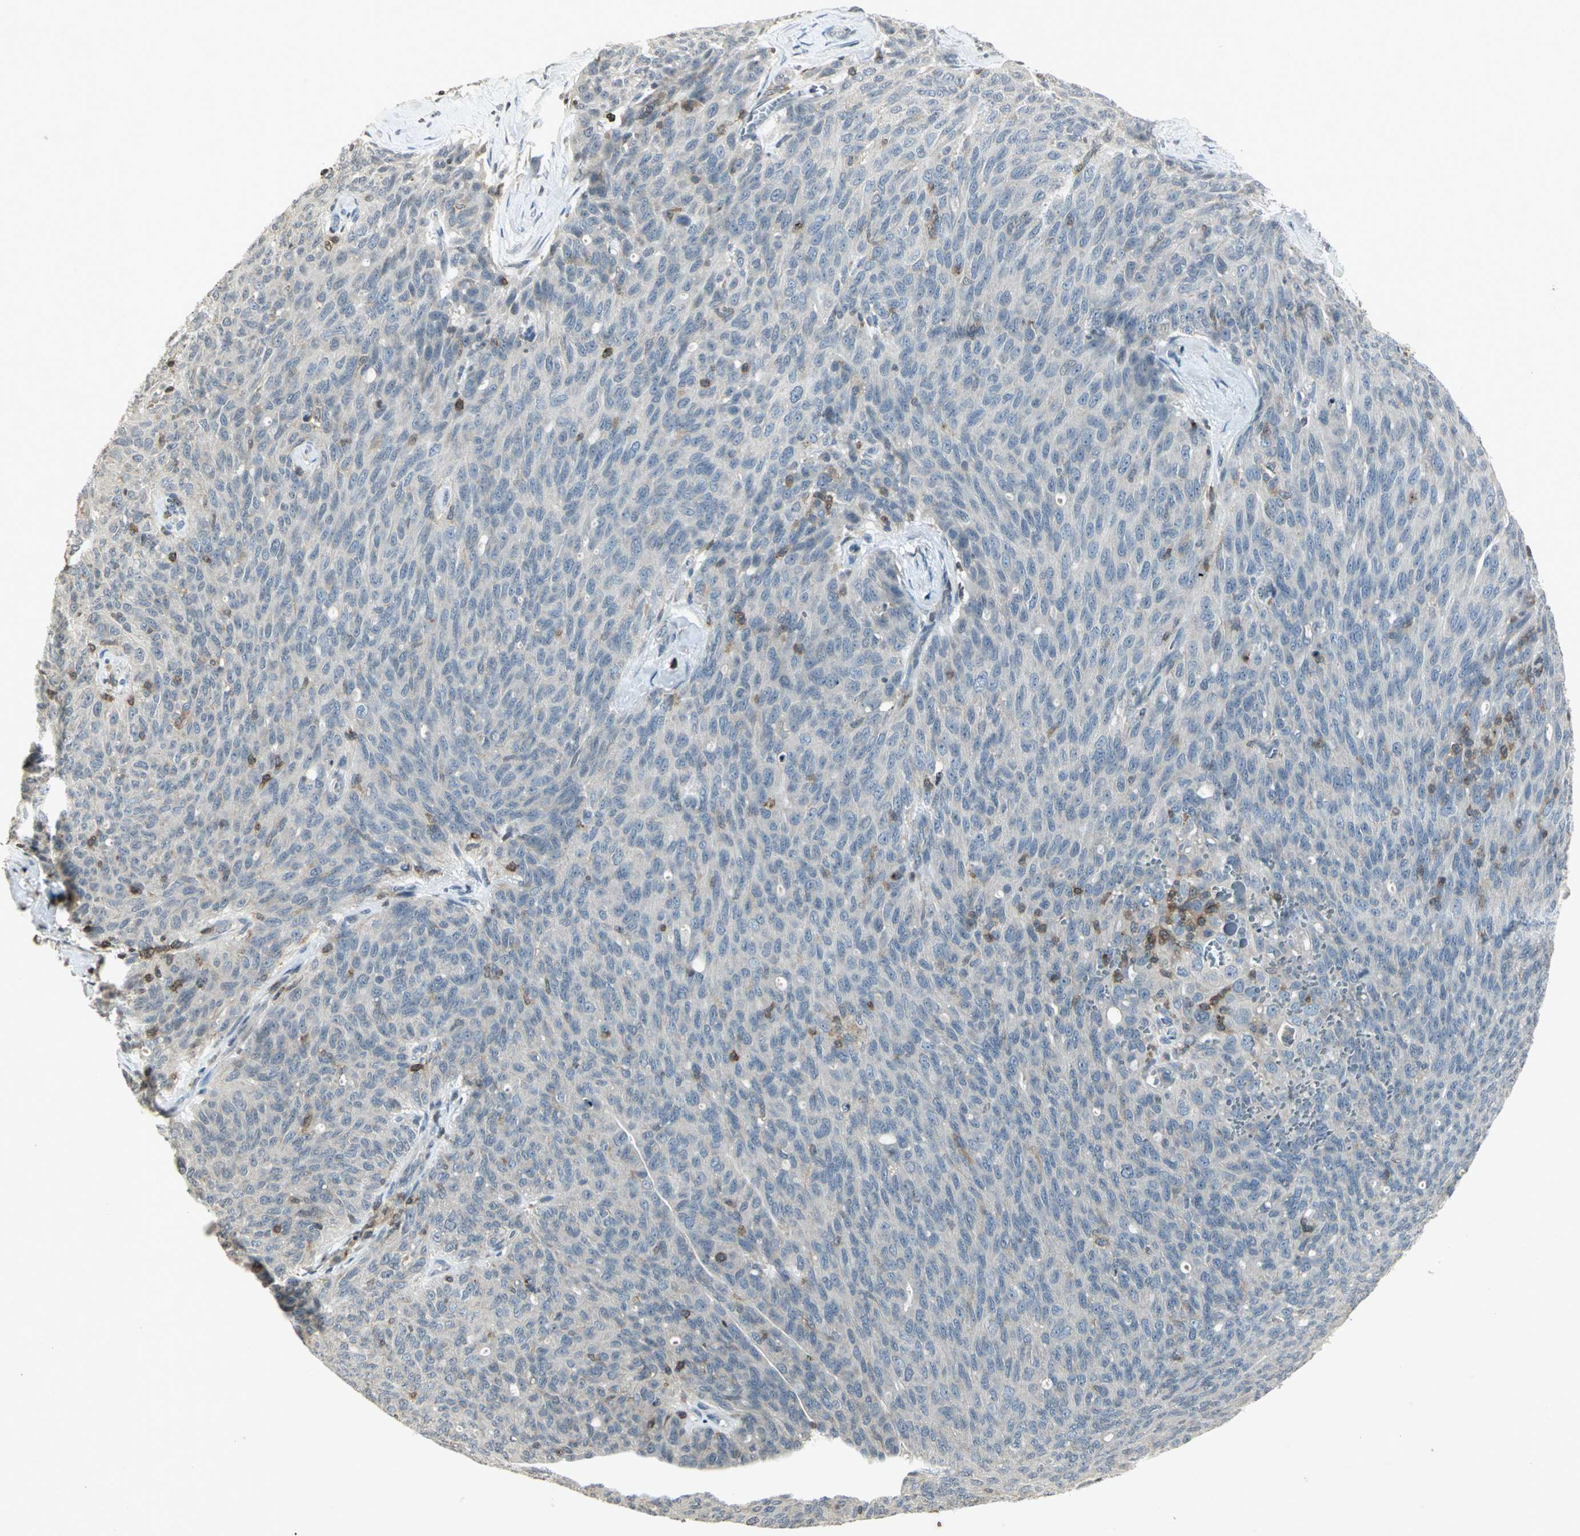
{"staining": {"intensity": "negative", "quantity": "none", "location": "none"}, "tissue": "ovarian cancer", "cell_type": "Tumor cells", "image_type": "cancer", "snomed": [{"axis": "morphology", "description": "Carcinoma, endometroid"}, {"axis": "topography", "description": "Ovary"}], "caption": "Photomicrograph shows no significant protein expression in tumor cells of endometroid carcinoma (ovarian). (Stains: DAB (3,3'-diaminobenzidine) immunohistochemistry (IHC) with hematoxylin counter stain, Microscopy: brightfield microscopy at high magnification).", "gene": "IL16", "patient": {"sex": "female", "age": 60}}